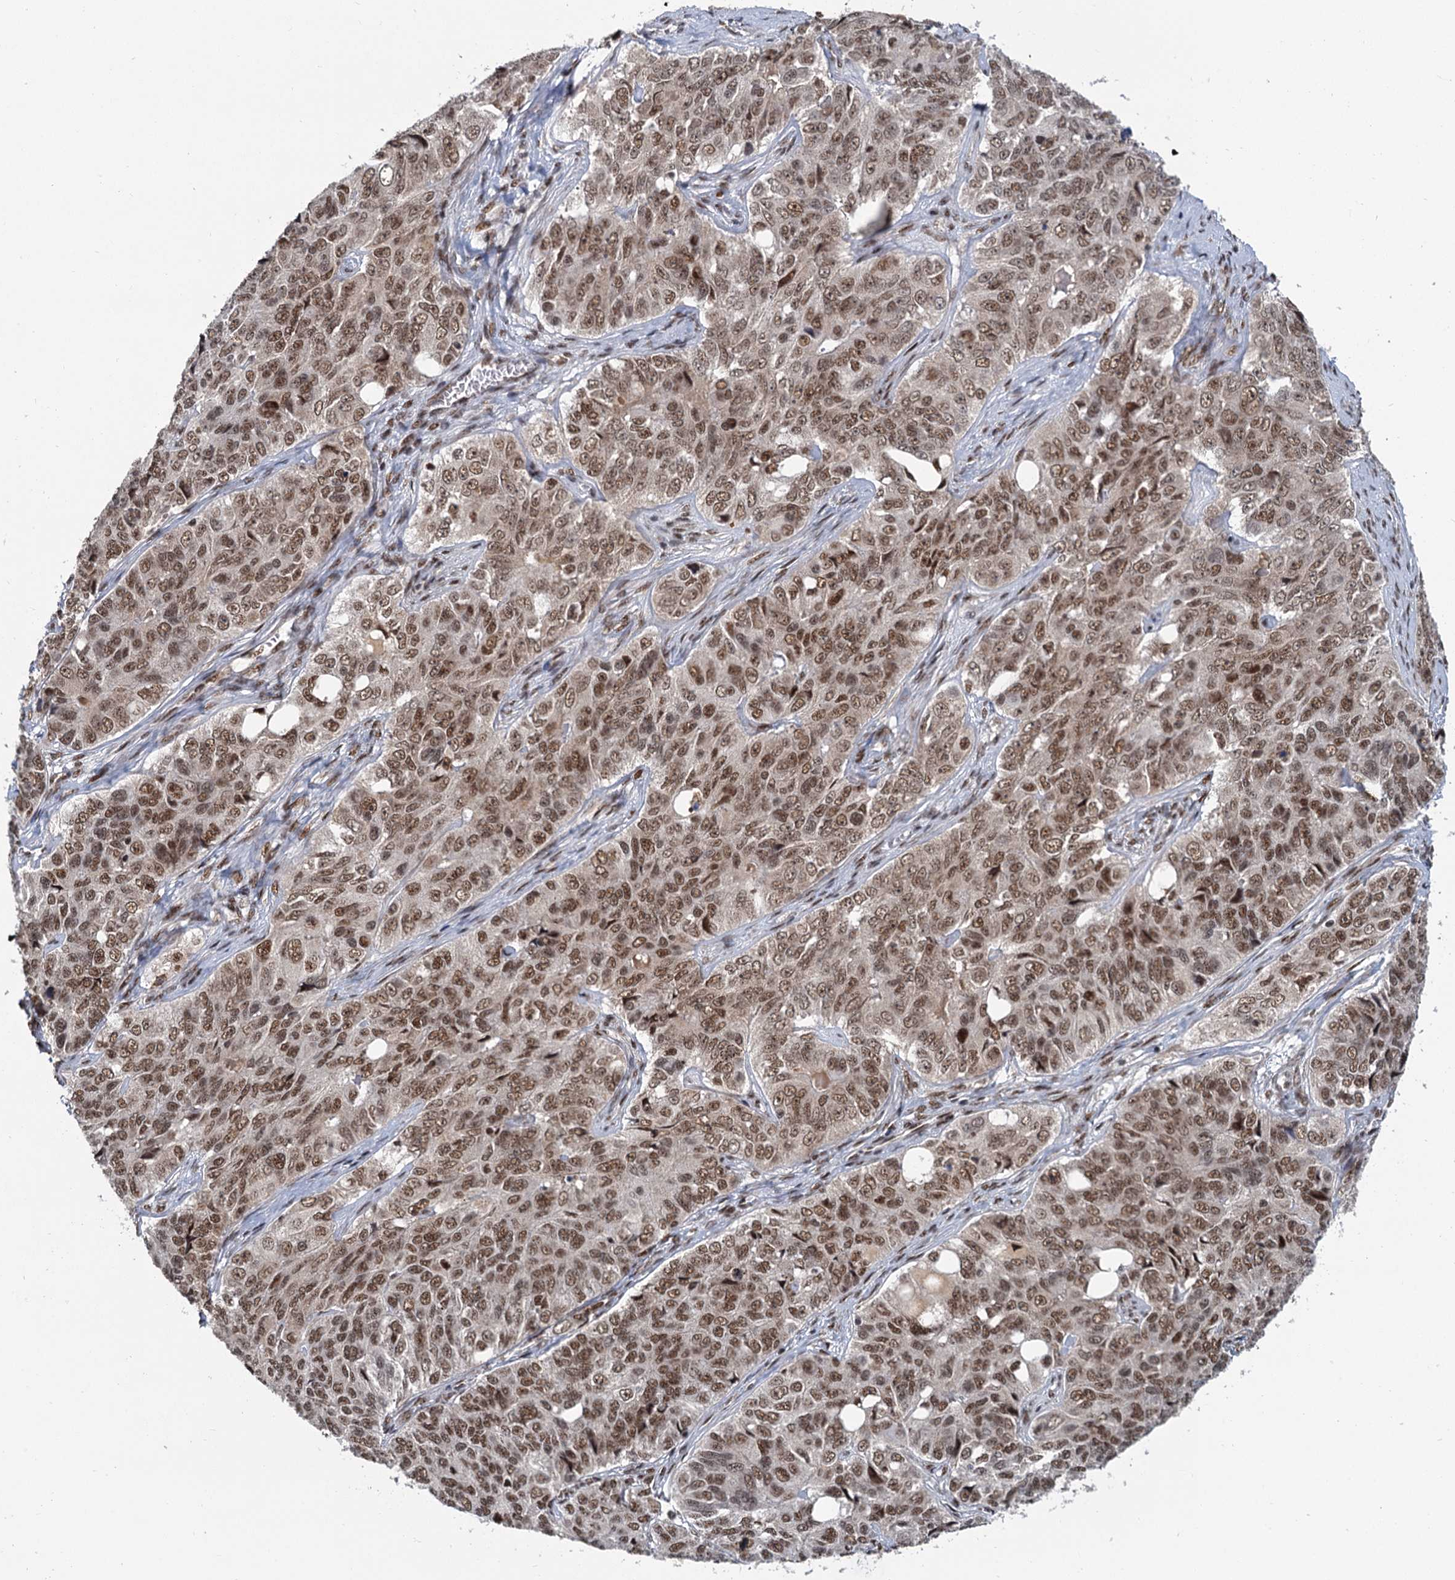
{"staining": {"intensity": "moderate", "quantity": ">75%", "location": "nuclear"}, "tissue": "ovarian cancer", "cell_type": "Tumor cells", "image_type": "cancer", "snomed": [{"axis": "morphology", "description": "Carcinoma, endometroid"}, {"axis": "topography", "description": "Ovary"}], "caption": "Protein staining displays moderate nuclear expression in about >75% of tumor cells in ovarian endometroid carcinoma.", "gene": "WBP4", "patient": {"sex": "female", "age": 51}}